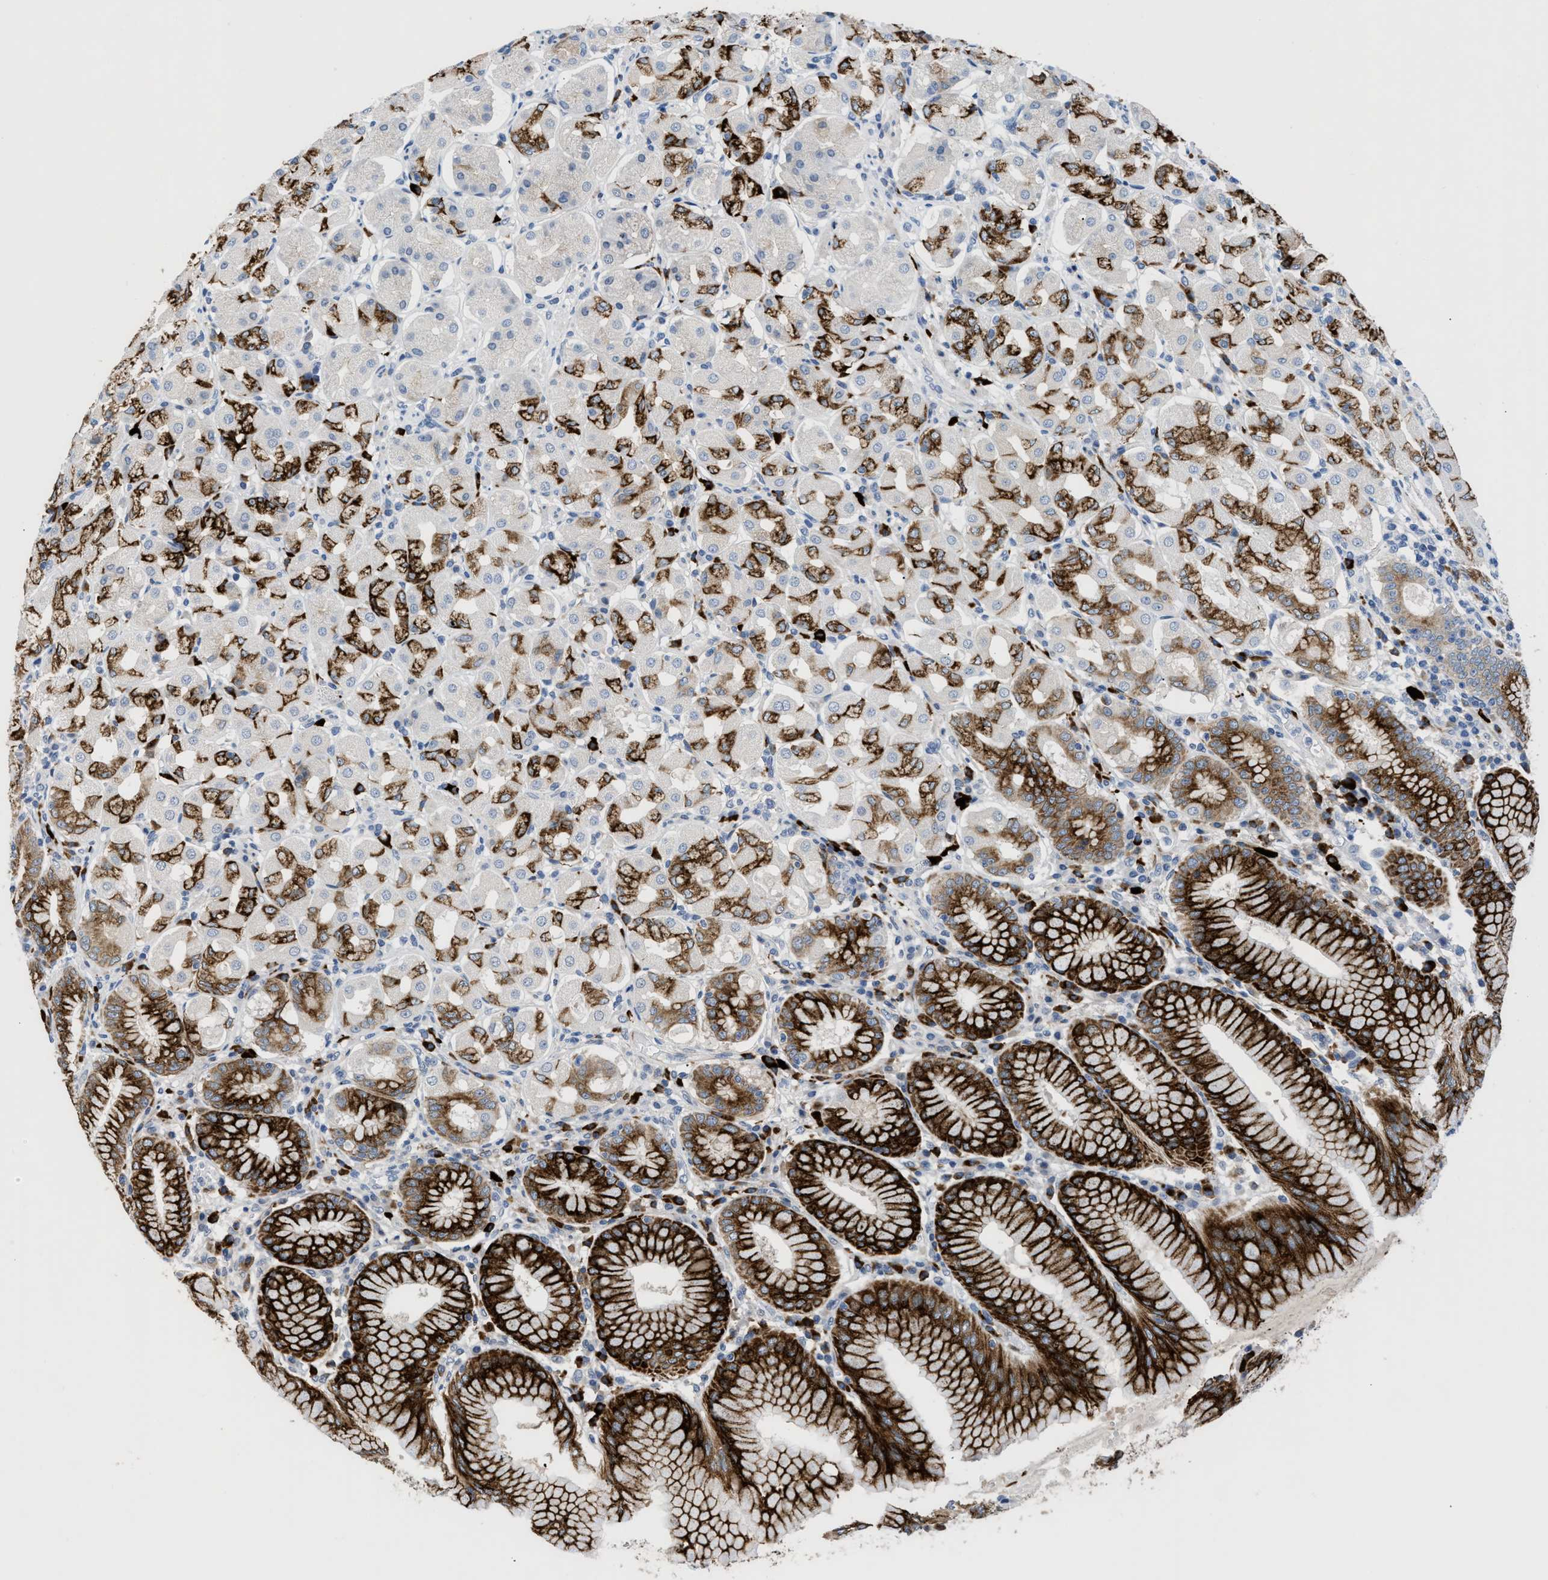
{"staining": {"intensity": "strong", "quantity": "25%-75%", "location": "cytoplasmic/membranous"}, "tissue": "stomach", "cell_type": "Glandular cells", "image_type": "normal", "snomed": [{"axis": "morphology", "description": "Normal tissue, NOS"}, {"axis": "topography", "description": "Stomach"}, {"axis": "topography", "description": "Stomach, lower"}], "caption": "Immunohistochemical staining of normal stomach demonstrates strong cytoplasmic/membranous protein positivity in about 25%-75% of glandular cells.", "gene": "OR9K2", "patient": {"sex": "female", "age": 56}}